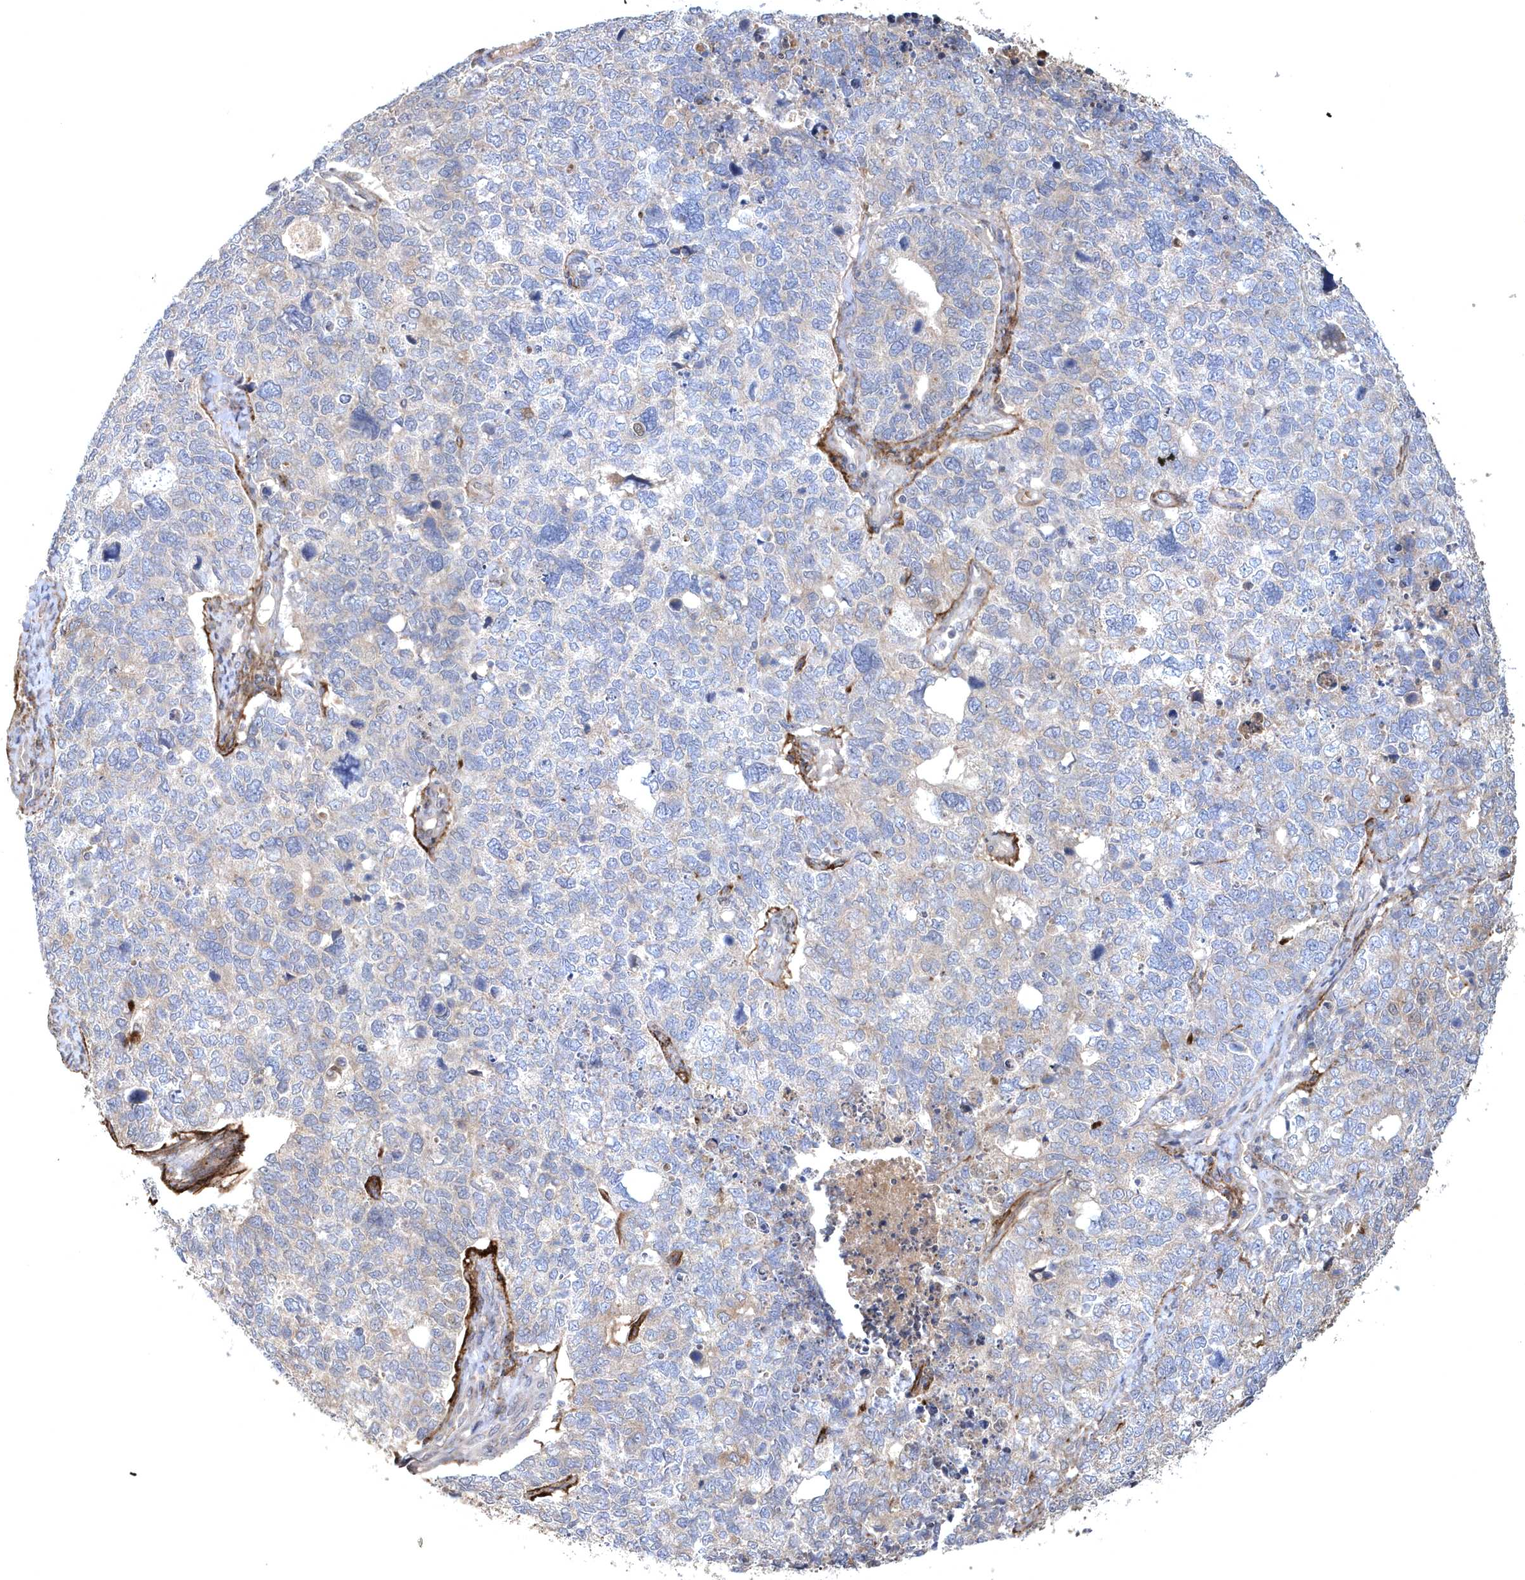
{"staining": {"intensity": "negative", "quantity": "none", "location": "none"}, "tissue": "cervical cancer", "cell_type": "Tumor cells", "image_type": "cancer", "snomed": [{"axis": "morphology", "description": "Squamous cell carcinoma, NOS"}, {"axis": "topography", "description": "Cervix"}], "caption": "Immunohistochemical staining of human cervical cancer (squamous cell carcinoma) exhibits no significant expression in tumor cells. (Brightfield microscopy of DAB (3,3'-diaminobenzidine) immunohistochemistry at high magnification).", "gene": "HMGCS1", "patient": {"sex": "female", "age": 63}}